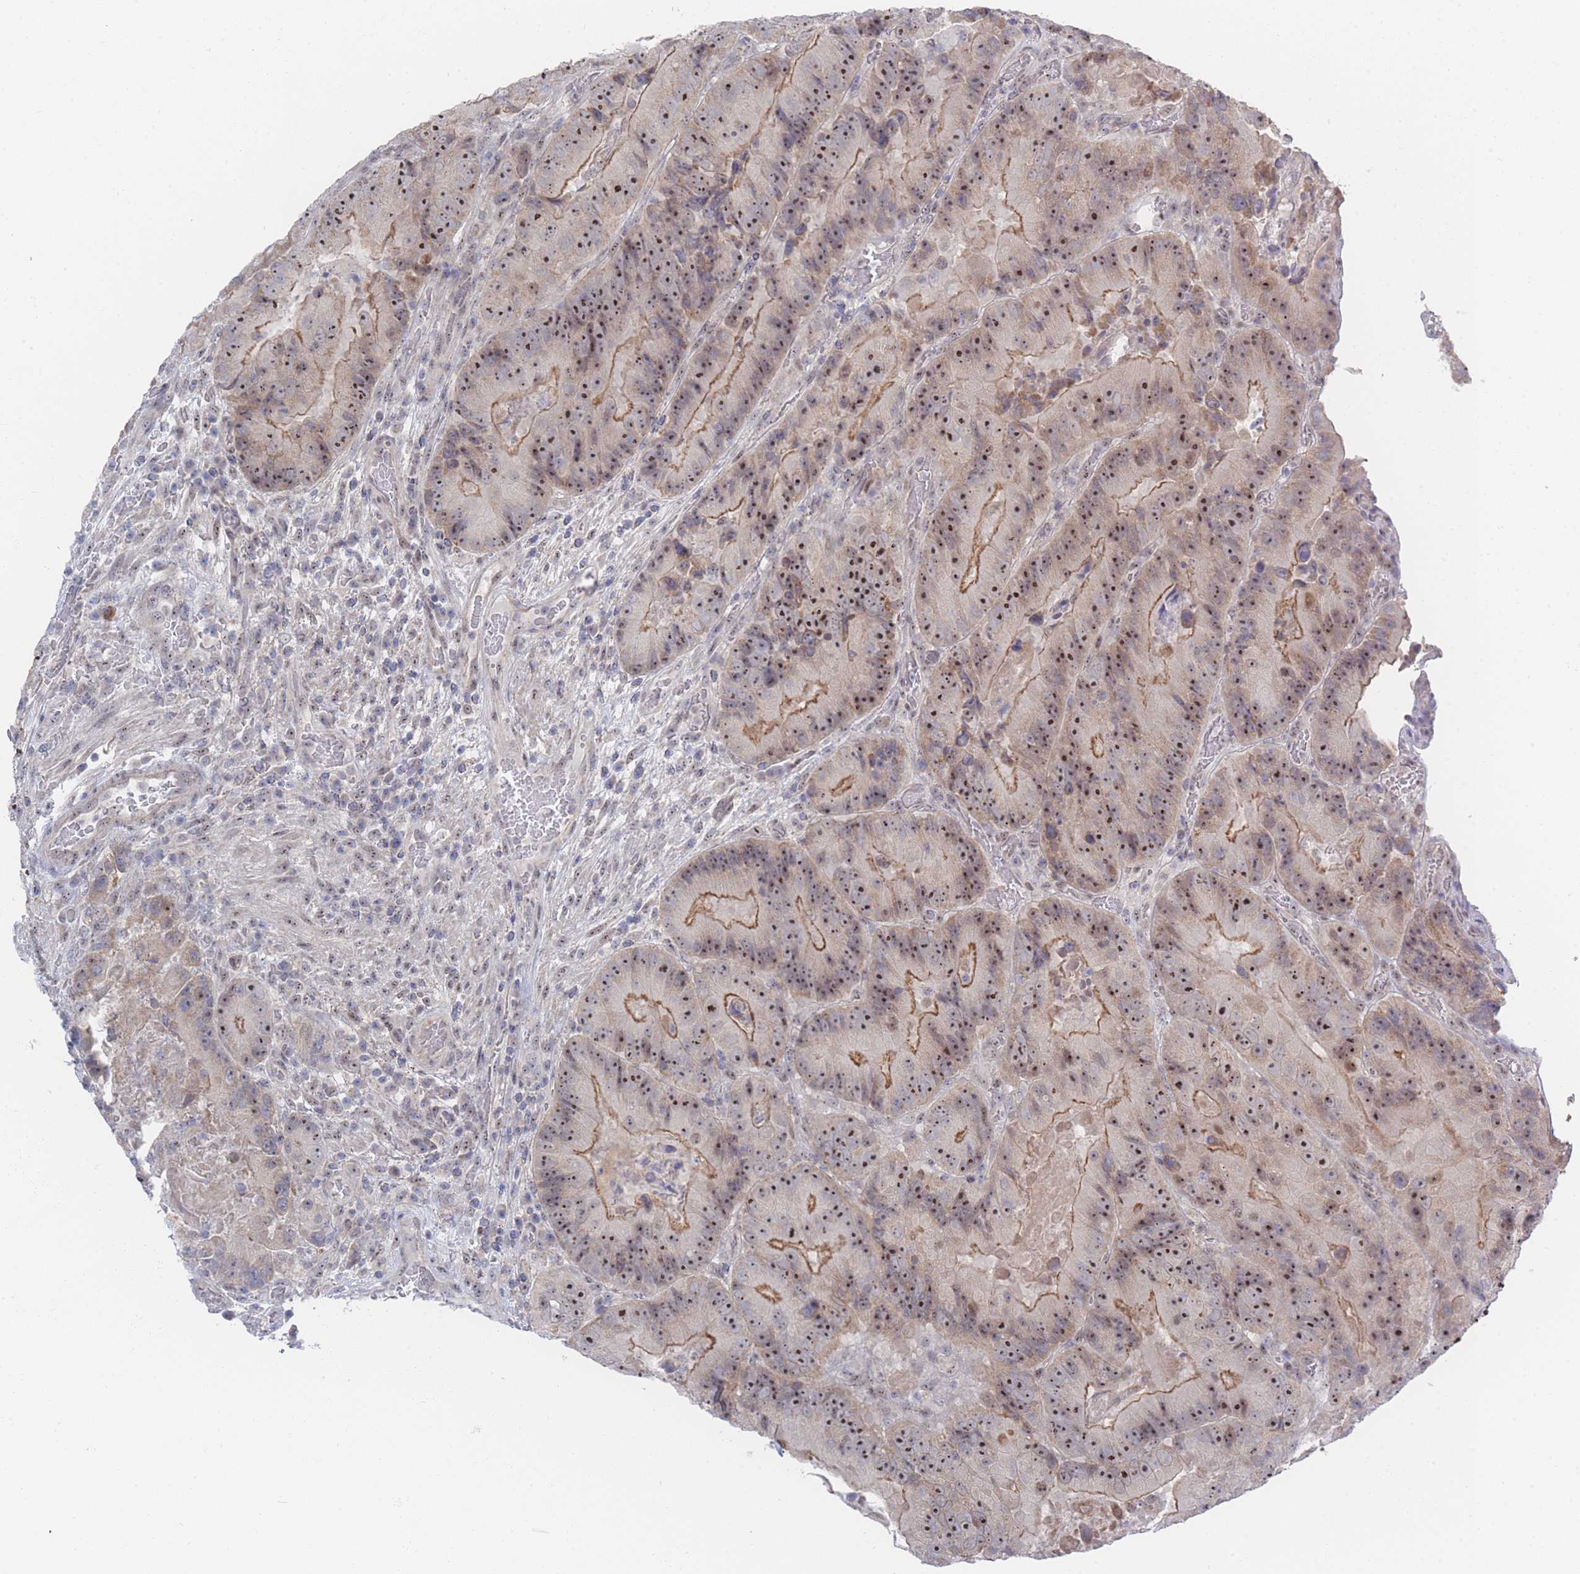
{"staining": {"intensity": "moderate", "quantity": ">75%", "location": "cytoplasmic/membranous,nuclear"}, "tissue": "colorectal cancer", "cell_type": "Tumor cells", "image_type": "cancer", "snomed": [{"axis": "morphology", "description": "Adenocarcinoma, NOS"}, {"axis": "topography", "description": "Colon"}], "caption": "A micrograph of colorectal cancer (adenocarcinoma) stained for a protein exhibits moderate cytoplasmic/membranous and nuclear brown staining in tumor cells.", "gene": "ZNF142", "patient": {"sex": "female", "age": 86}}